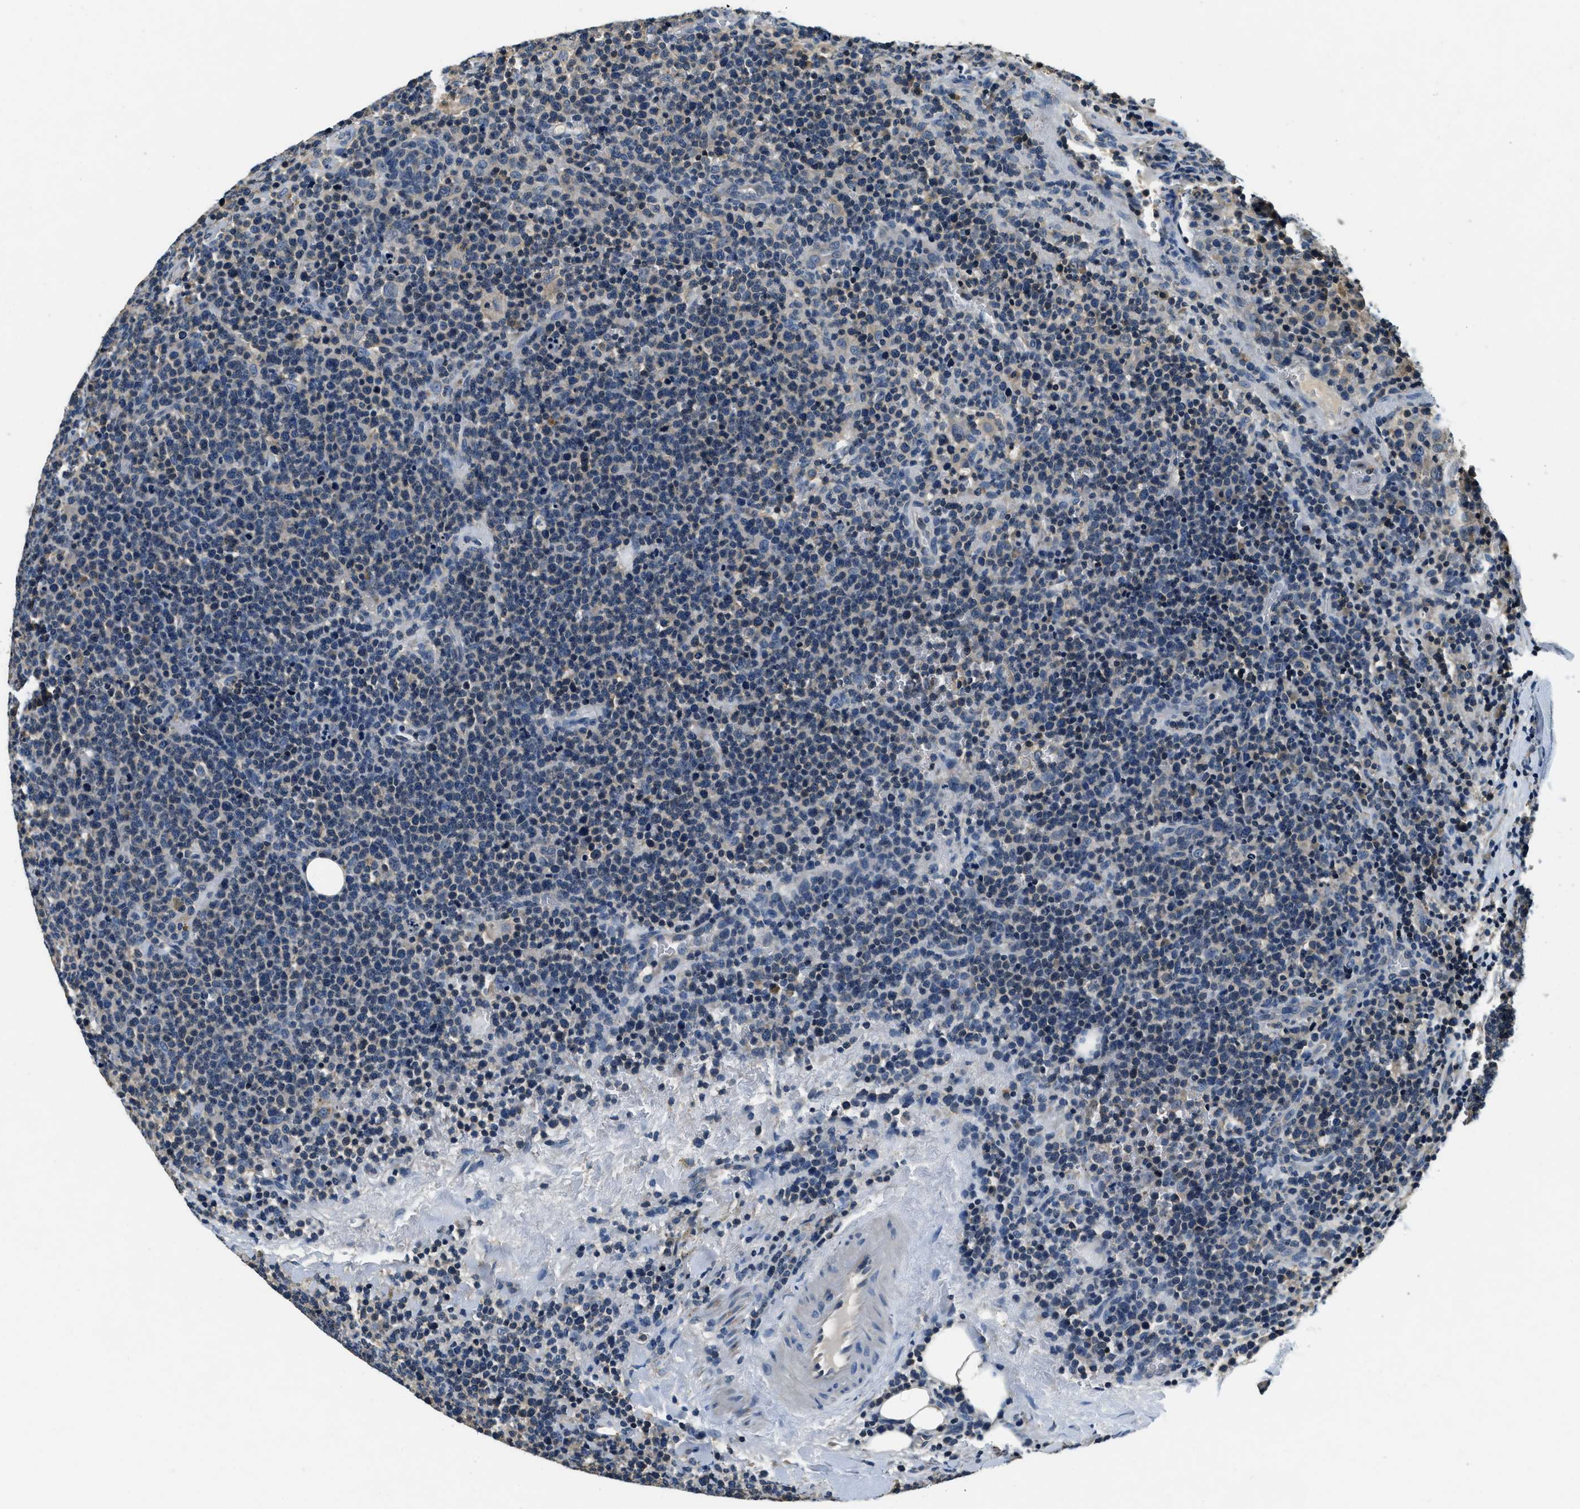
{"staining": {"intensity": "weak", "quantity": "<25%", "location": "cytoplasmic/membranous"}, "tissue": "lymphoma", "cell_type": "Tumor cells", "image_type": "cancer", "snomed": [{"axis": "morphology", "description": "Malignant lymphoma, non-Hodgkin's type, High grade"}, {"axis": "topography", "description": "Lymph node"}], "caption": "Tumor cells are negative for brown protein staining in high-grade malignant lymphoma, non-Hodgkin's type.", "gene": "RESF1", "patient": {"sex": "male", "age": 61}}